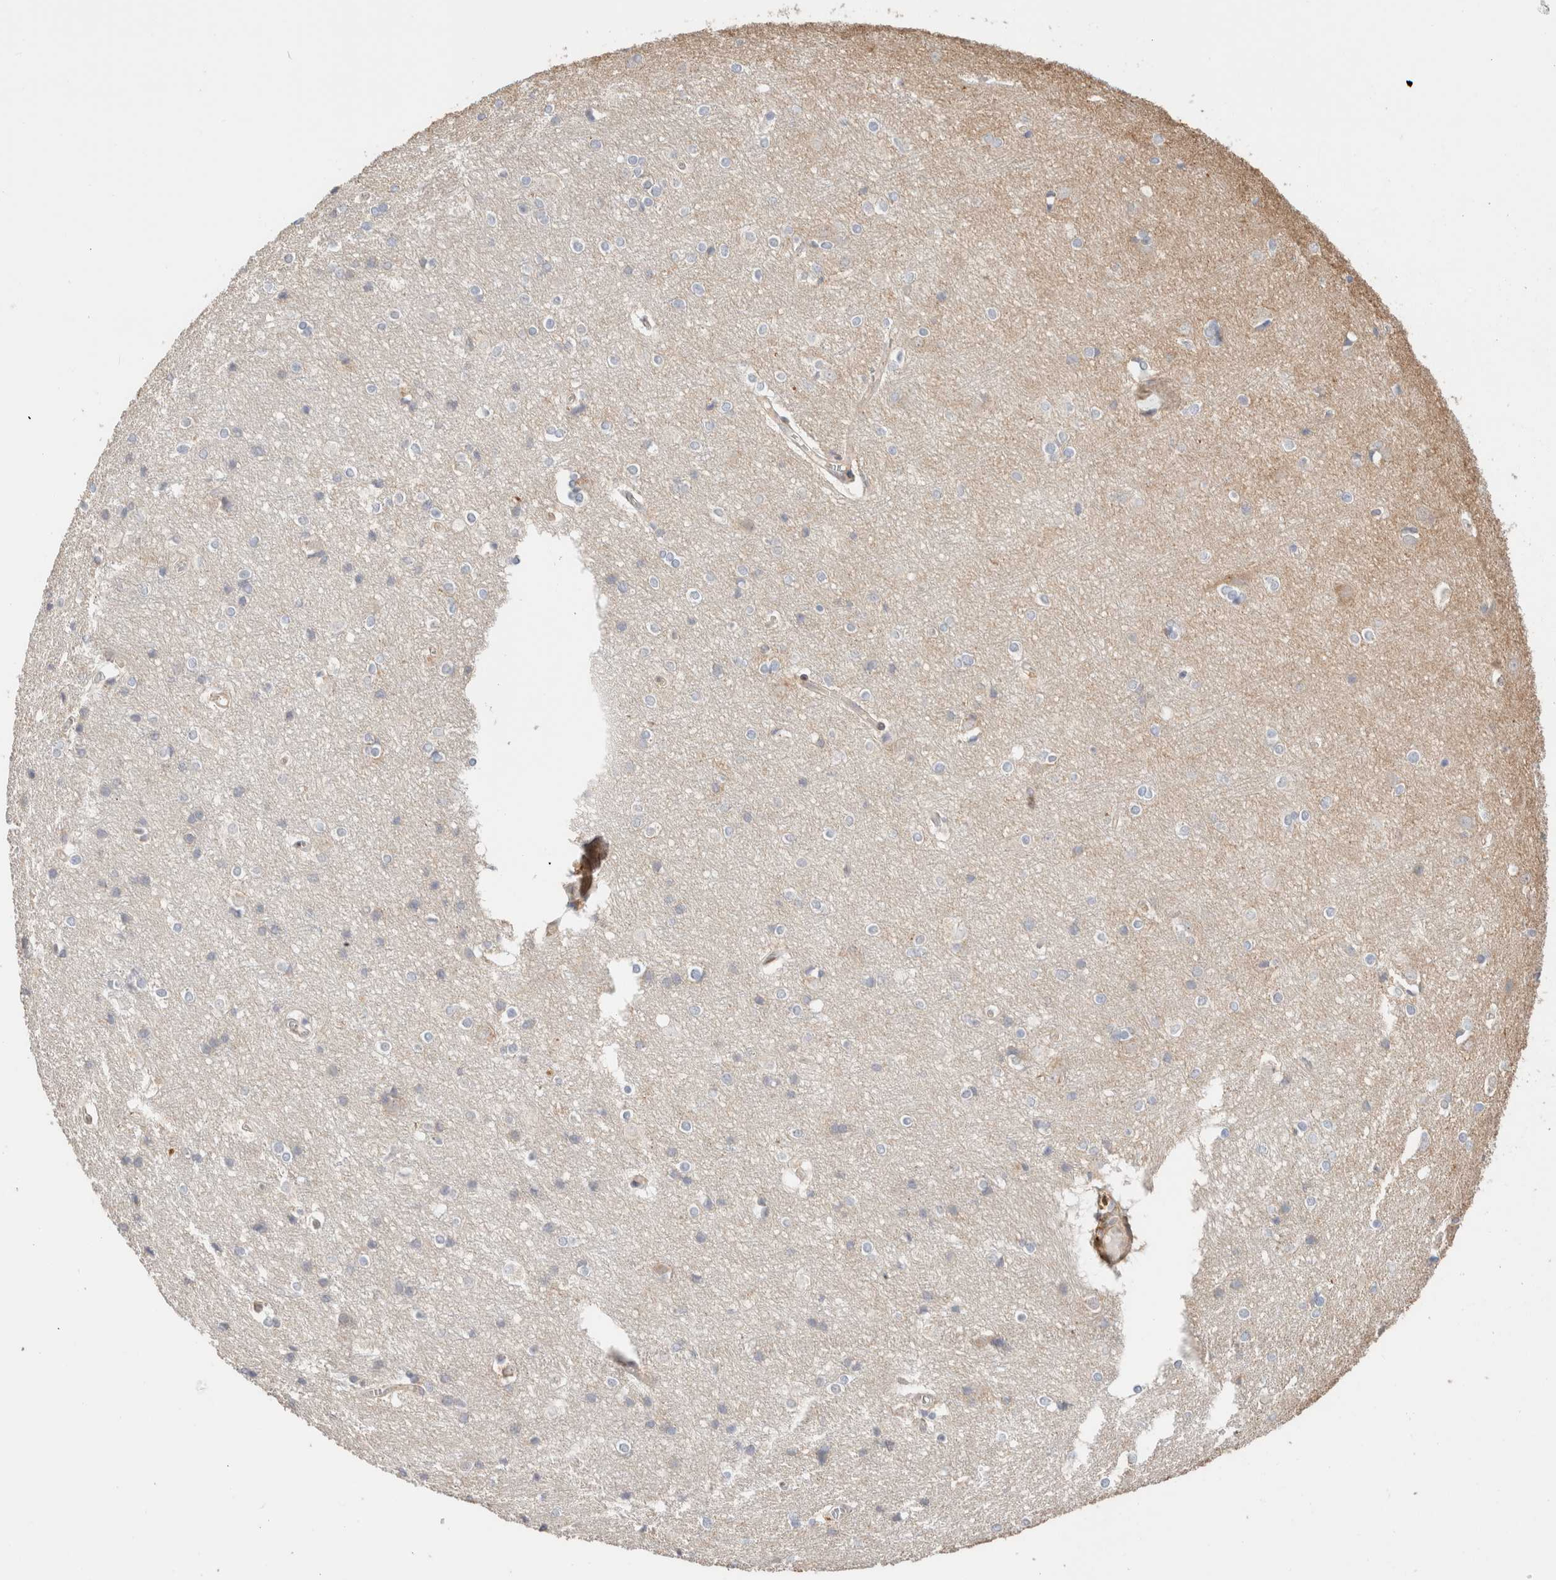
{"staining": {"intensity": "weak", "quantity": "<25%", "location": "nuclear"}, "tissue": "cerebral cortex", "cell_type": "Endothelial cells", "image_type": "normal", "snomed": [{"axis": "morphology", "description": "Normal tissue, NOS"}, {"axis": "topography", "description": "Cerebral cortex"}], "caption": "This is an immunohistochemistry (IHC) micrograph of unremarkable human cerebral cortex. There is no positivity in endothelial cells.", "gene": "ID3", "patient": {"sex": "male", "age": 54}}